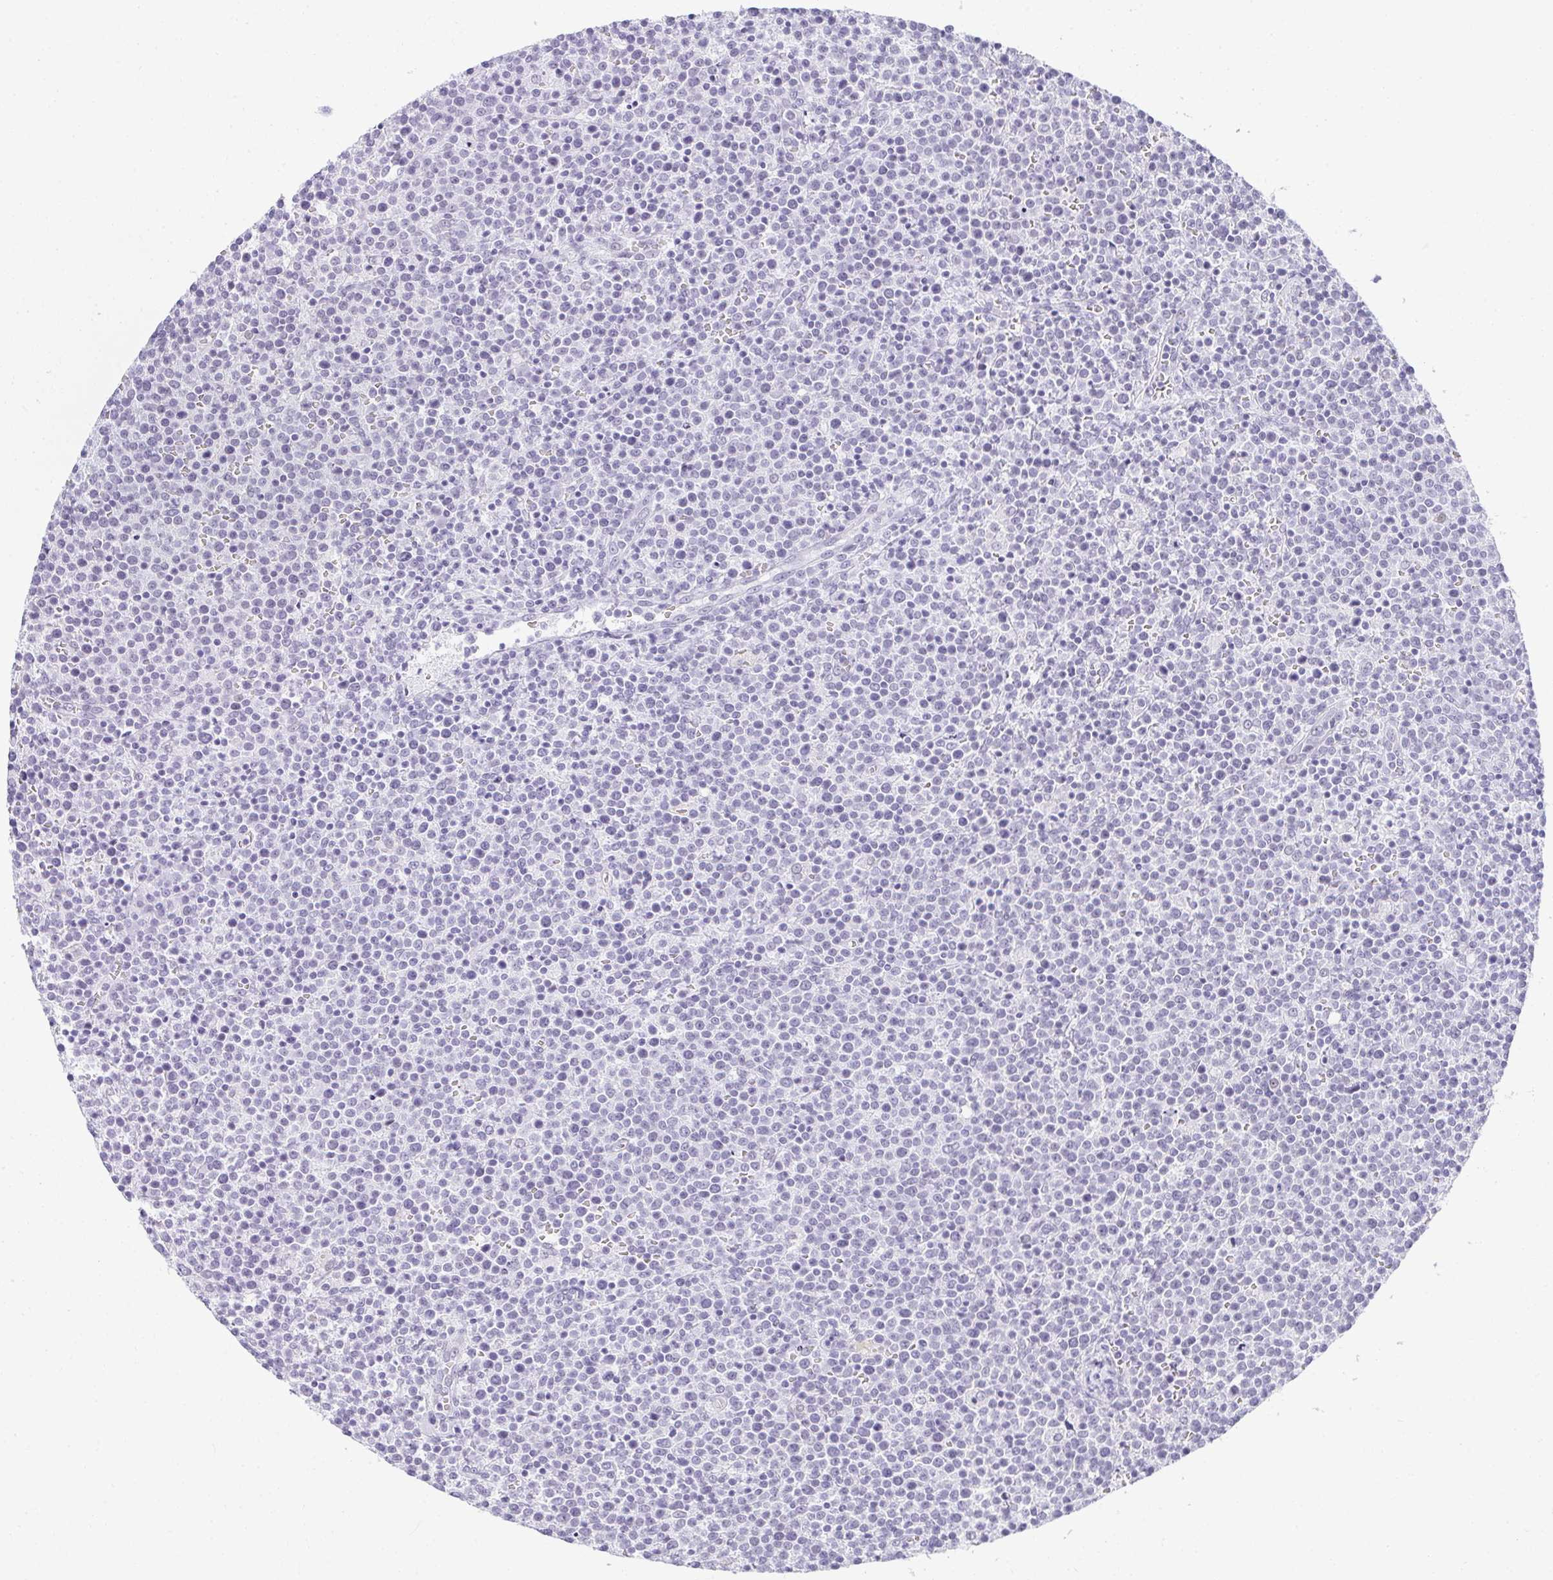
{"staining": {"intensity": "negative", "quantity": "none", "location": "none"}, "tissue": "lymphoma", "cell_type": "Tumor cells", "image_type": "cancer", "snomed": [{"axis": "morphology", "description": "Malignant lymphoma, non-Hodgkin's type, High grade"}, {"axis": "topography", "description": "Lymph node"}], "caption": "Immunohistochemistry micrograph of neoplastic tissue: high-grade malignant lymphoma, non-Hodgkin's type stained with DAB (3,3'-diaminobenzidine) exhibits no significant protein positivity in tumor cells. (IHC, brightfield microscopy, high magnification).", "gene": "PLA2G1B", "patient": {"sex": "male", "age": 61}}